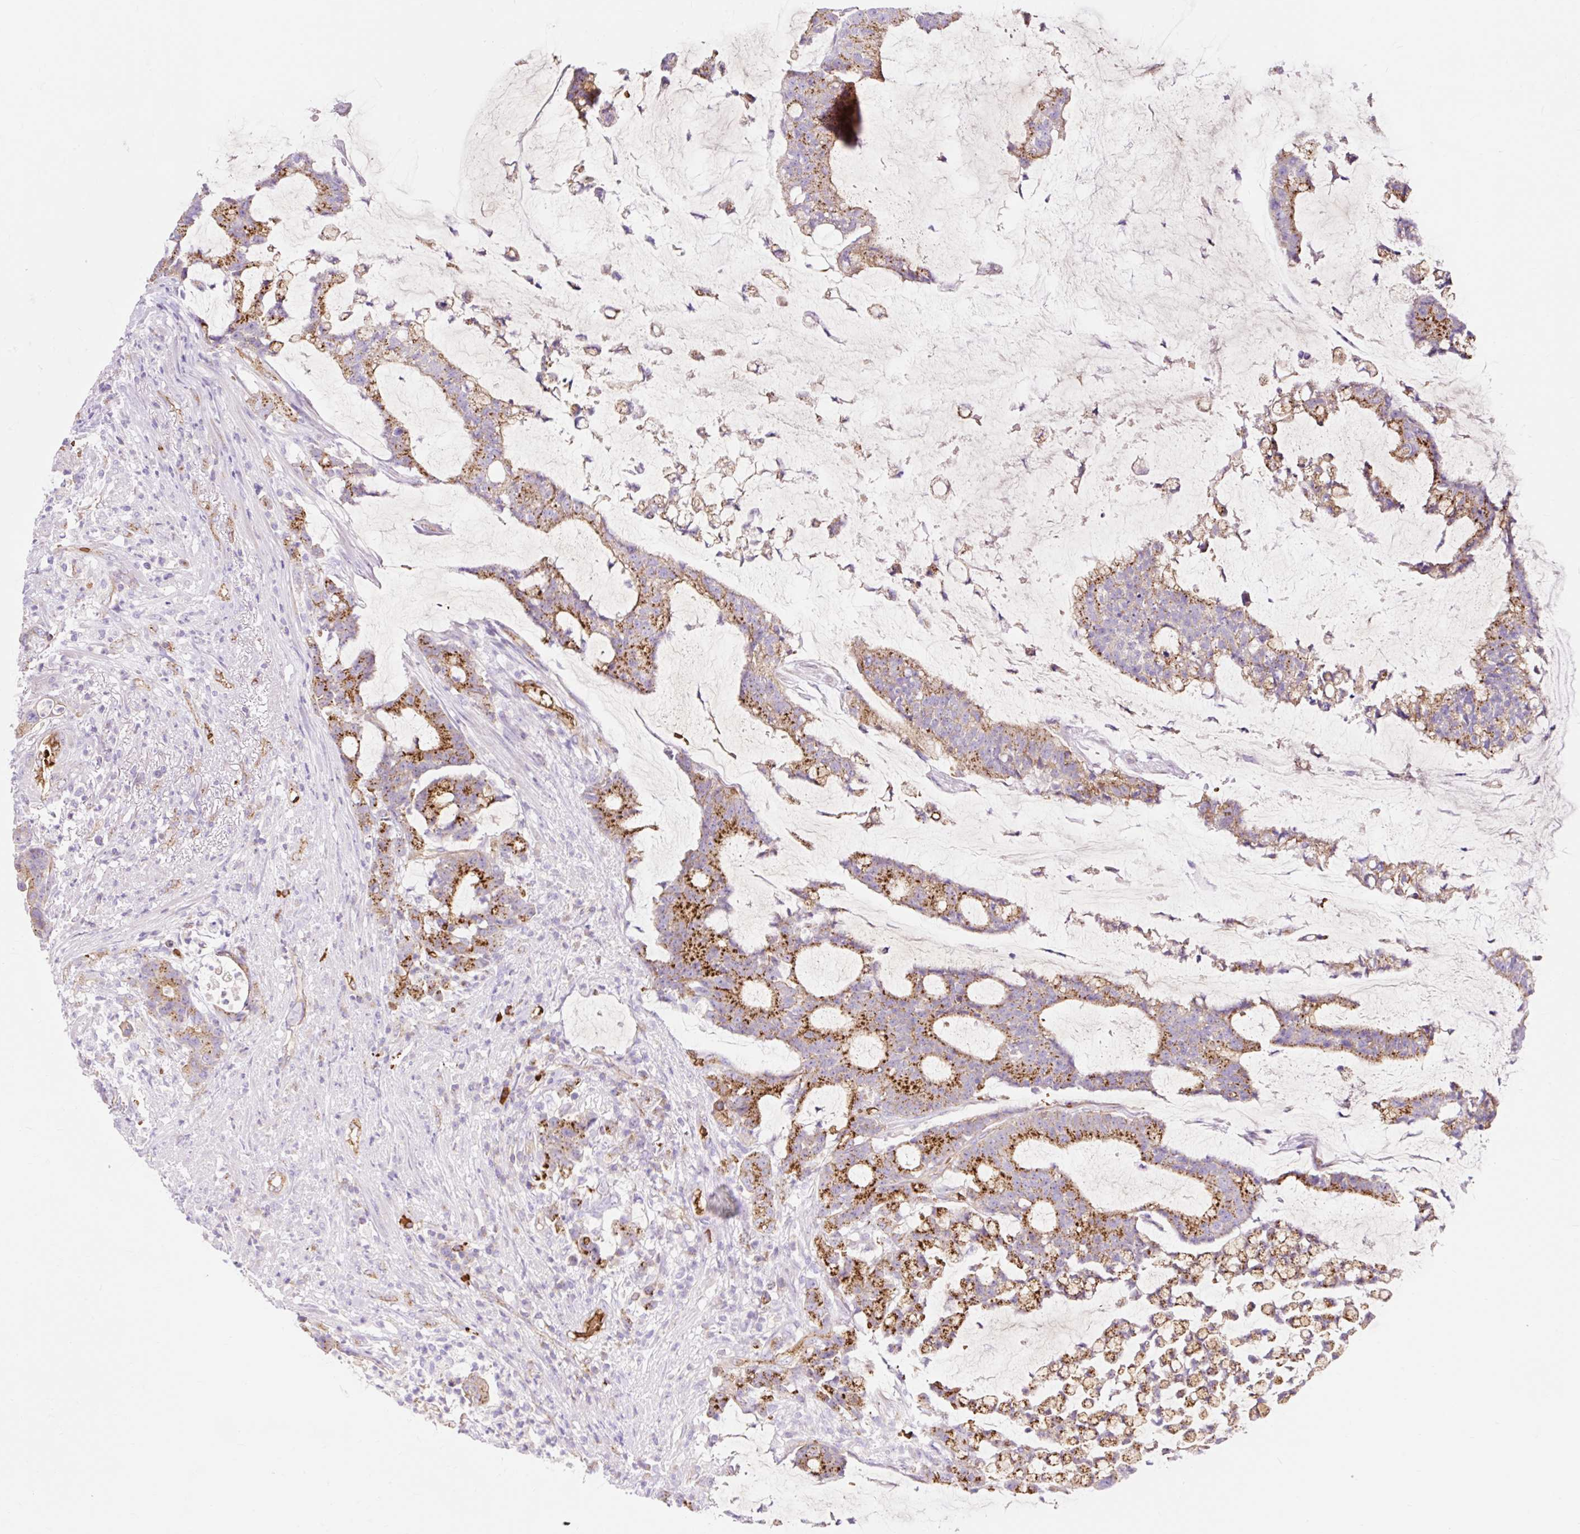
{"staining": {"intensity": "strong", "quantity": "25%-75%", "location": "cytoplasmic/membranous"}, "tissue": "colorectal cancer", "cell_type": "Tumor cells", "image_type": "cancer", "snomed": [{"axis": "morphology", "description": "Adenocarcinoma, NOS"}, {"axis": "topography", "description": "Colon"}], "caption": "Immunohistochemistry of human colorectal adenocarcinoma reveals high levels of strong cytoplasmic/membranous staining in about 25%-75% of tumor cells.", "gene": "HIP1R", "patient": {"sex": "female", "age": 84}}